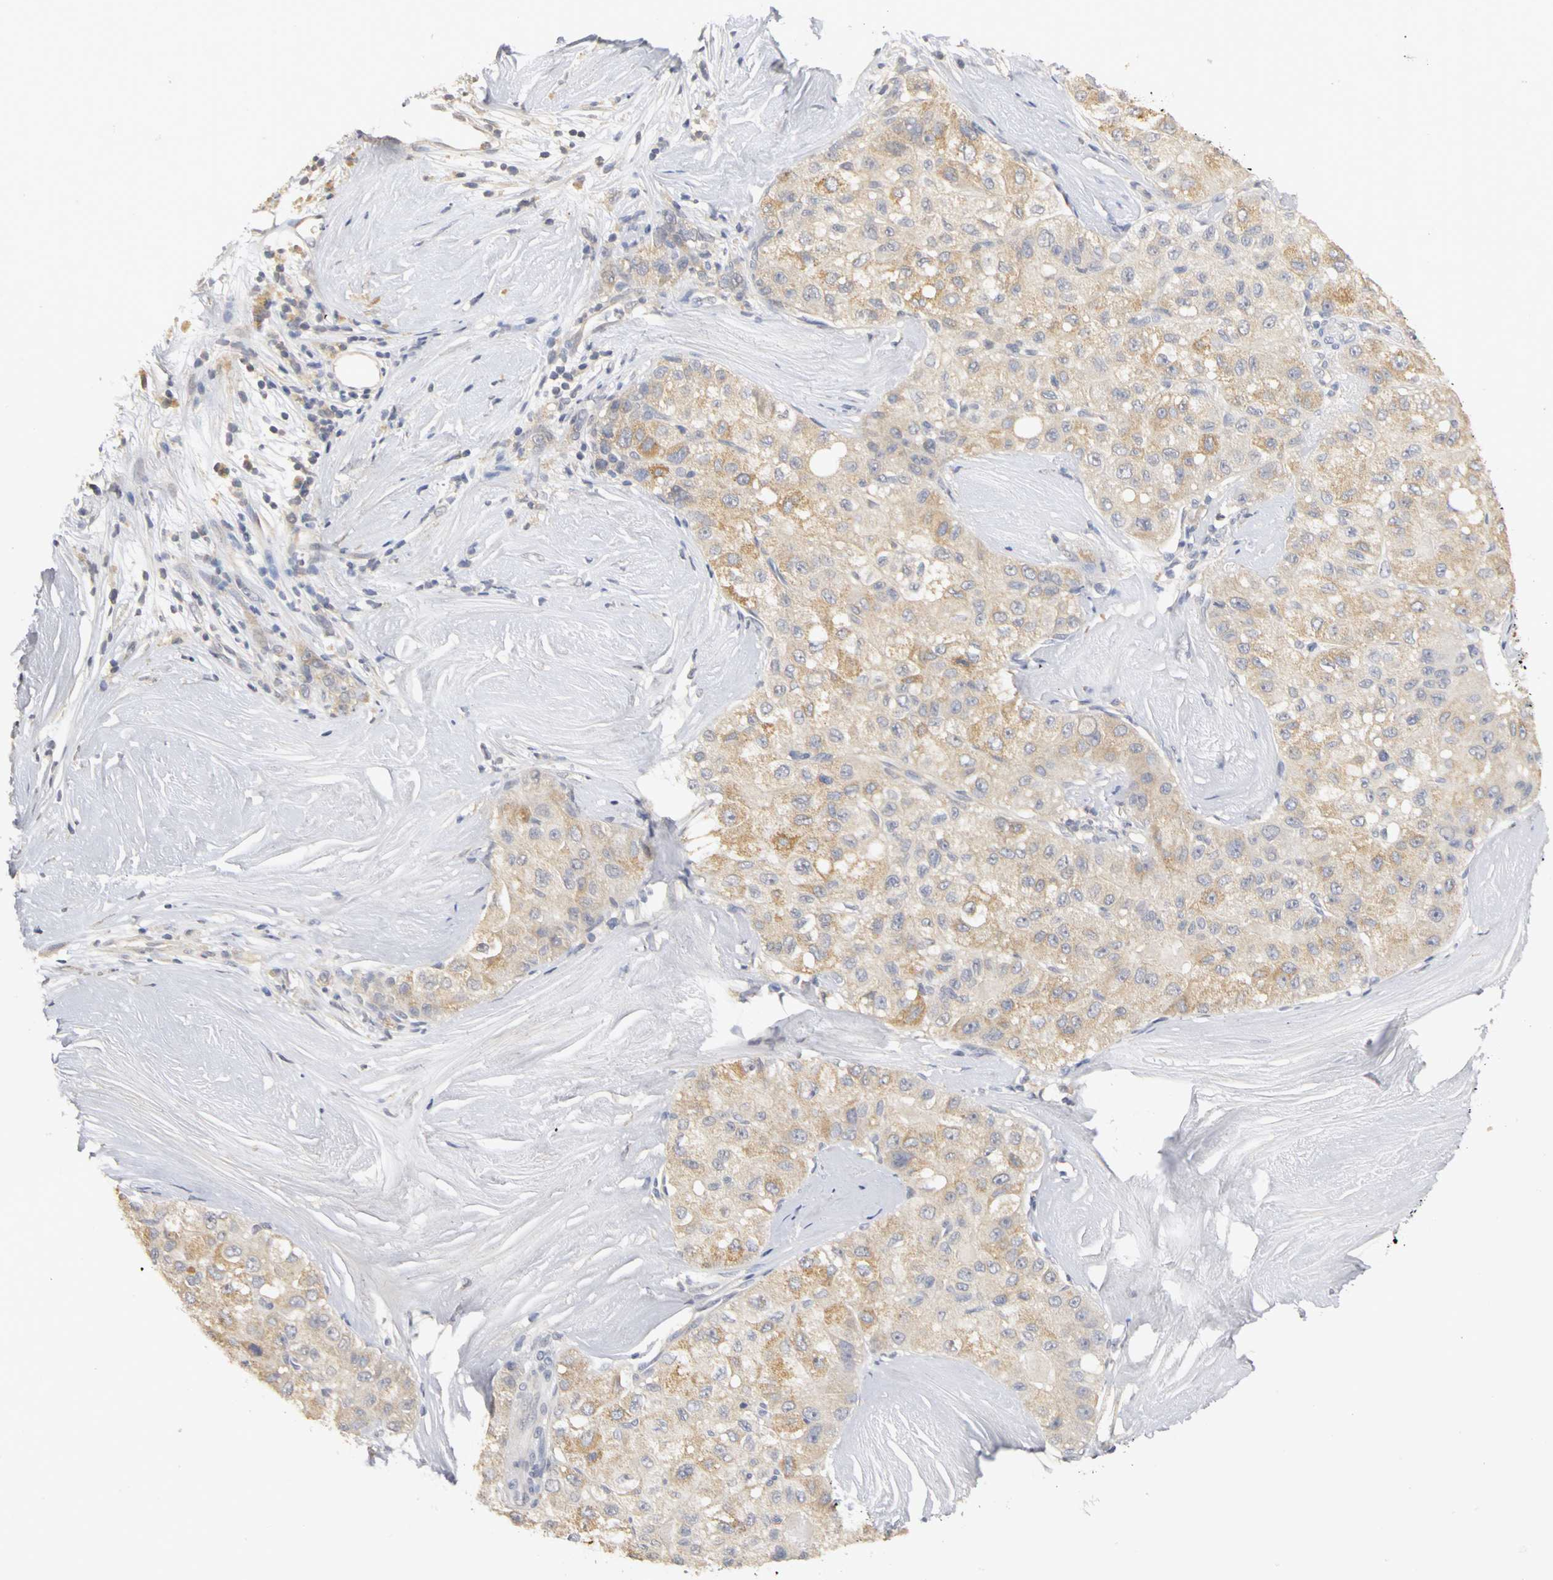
{"staining": {"intensity": "moderate", "quantity": ">75%", "location": "cytoplasmic/membranous"}, "tissue": "liver cancer", "cell_type": "Tumor cells", "image_type": "cancer", "snomed": [{"axis": "morphology", "description": "Carcinoma, Hepatocellular, NOS"}, {"axis": "topography", "description": "Liver"}], "caption": "A medium amount of moderate cytoplasmic/membranous expression is present in about >75% of tumor cells in liver hepatocellular carcinoma tissue.", "gene": "PGR", "patient": {"sex": "male", "age": 80}}